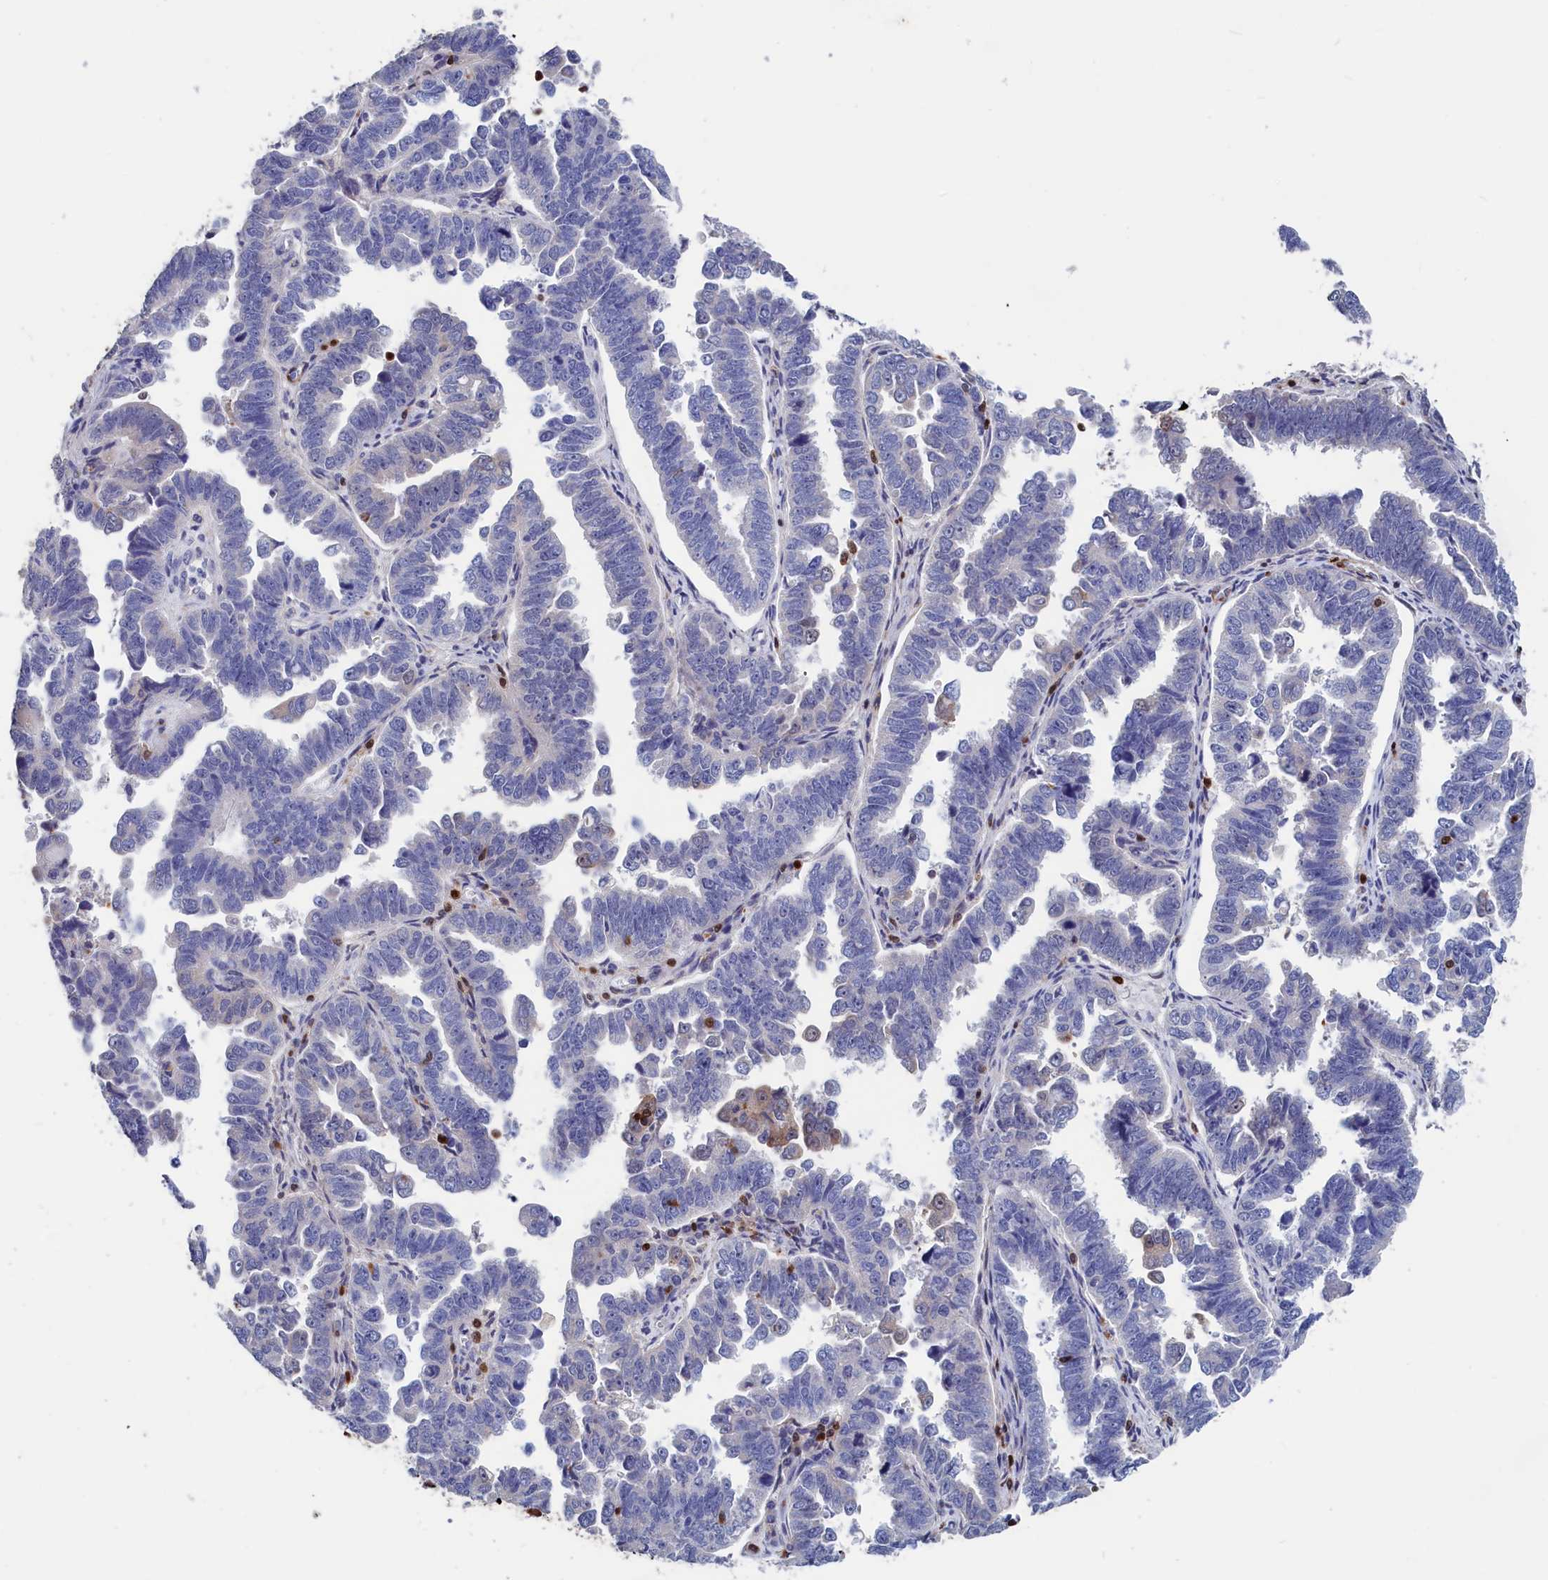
{"staining": {"intensity": "negative", "quantity": "none", "location": "none"}, "tissue": "endometrial cancer", "cell_type": "Tumor cells", "image_type": "cancer", "snomed": [{"axis": "morphology", "description": "Adenocarcinoma, NOS"}, {"axis": "topography", "description": "Endometrium"}], "caption": "Immunohistochemical staining of adenocarcinoma (endometrial) shows no significant expression in tumor cells.", "gene": "CRIP1", "patient": {"sex": "female", "age": 75}}